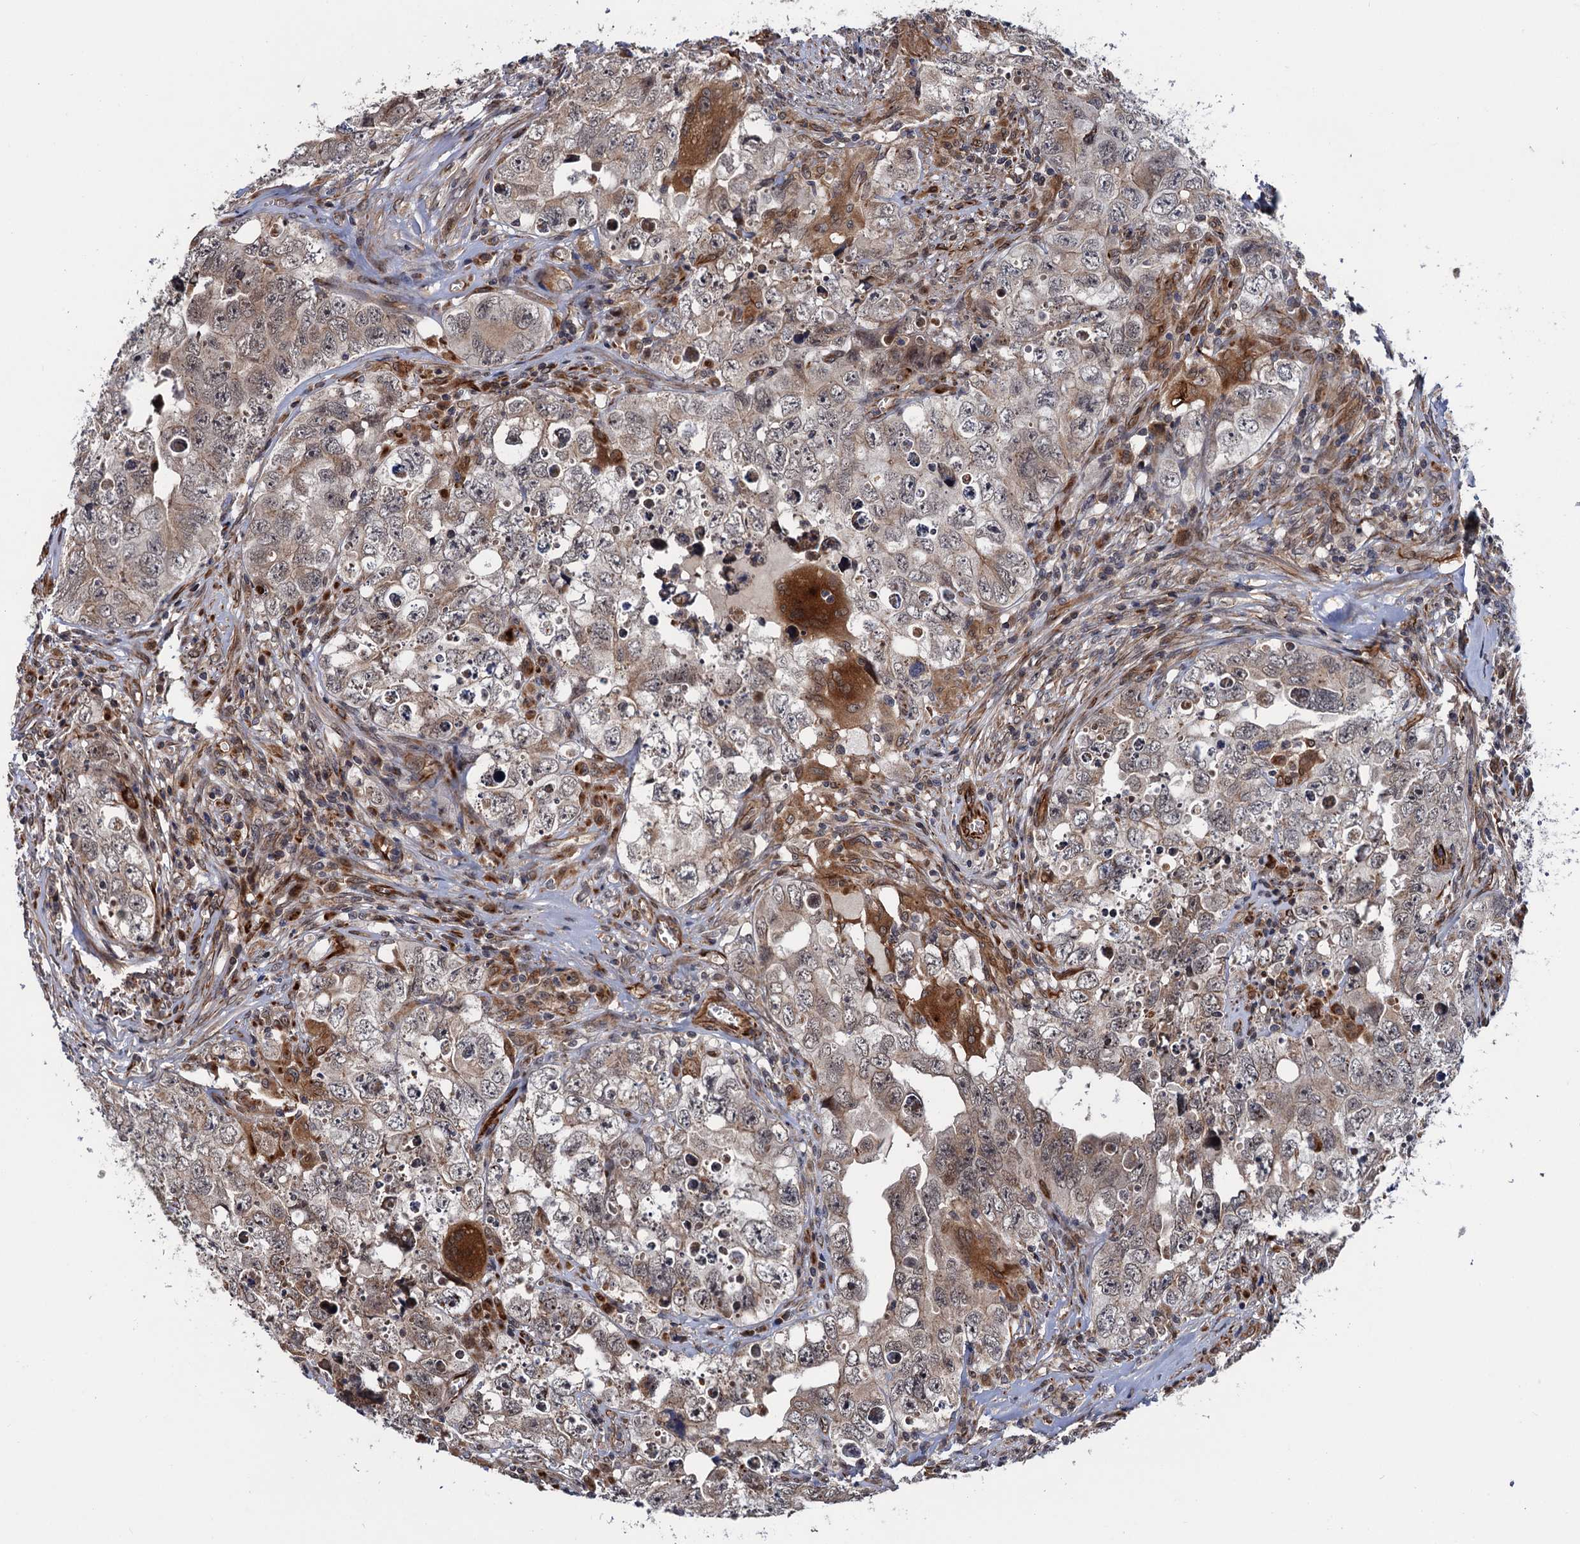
{"staining": {"intensity": "weak", "quantity": "25%-75%", "location": "cytoplasmic/membranous"}, "tissue": "testis cancer", "cell_type": "Tumor cells", "image_type": "cancer", "snomed": [{"axis": "morphology", "description": "Seminoma, NOS"}, {"axis": "morphology", "description": "Carcinoma, Embryonal, NOS"}, {"axis": "topography", "description": "Testis"}], "caption": "This histopathology image reveals immunohistochemistry (IHC) staining of testis cancer, with low weak cytoplasmic/membranous expression in approximately 25%-75% of tumor cells.", "gene": "FSIP1", "patient": {"sex": "male", "age": 43}}